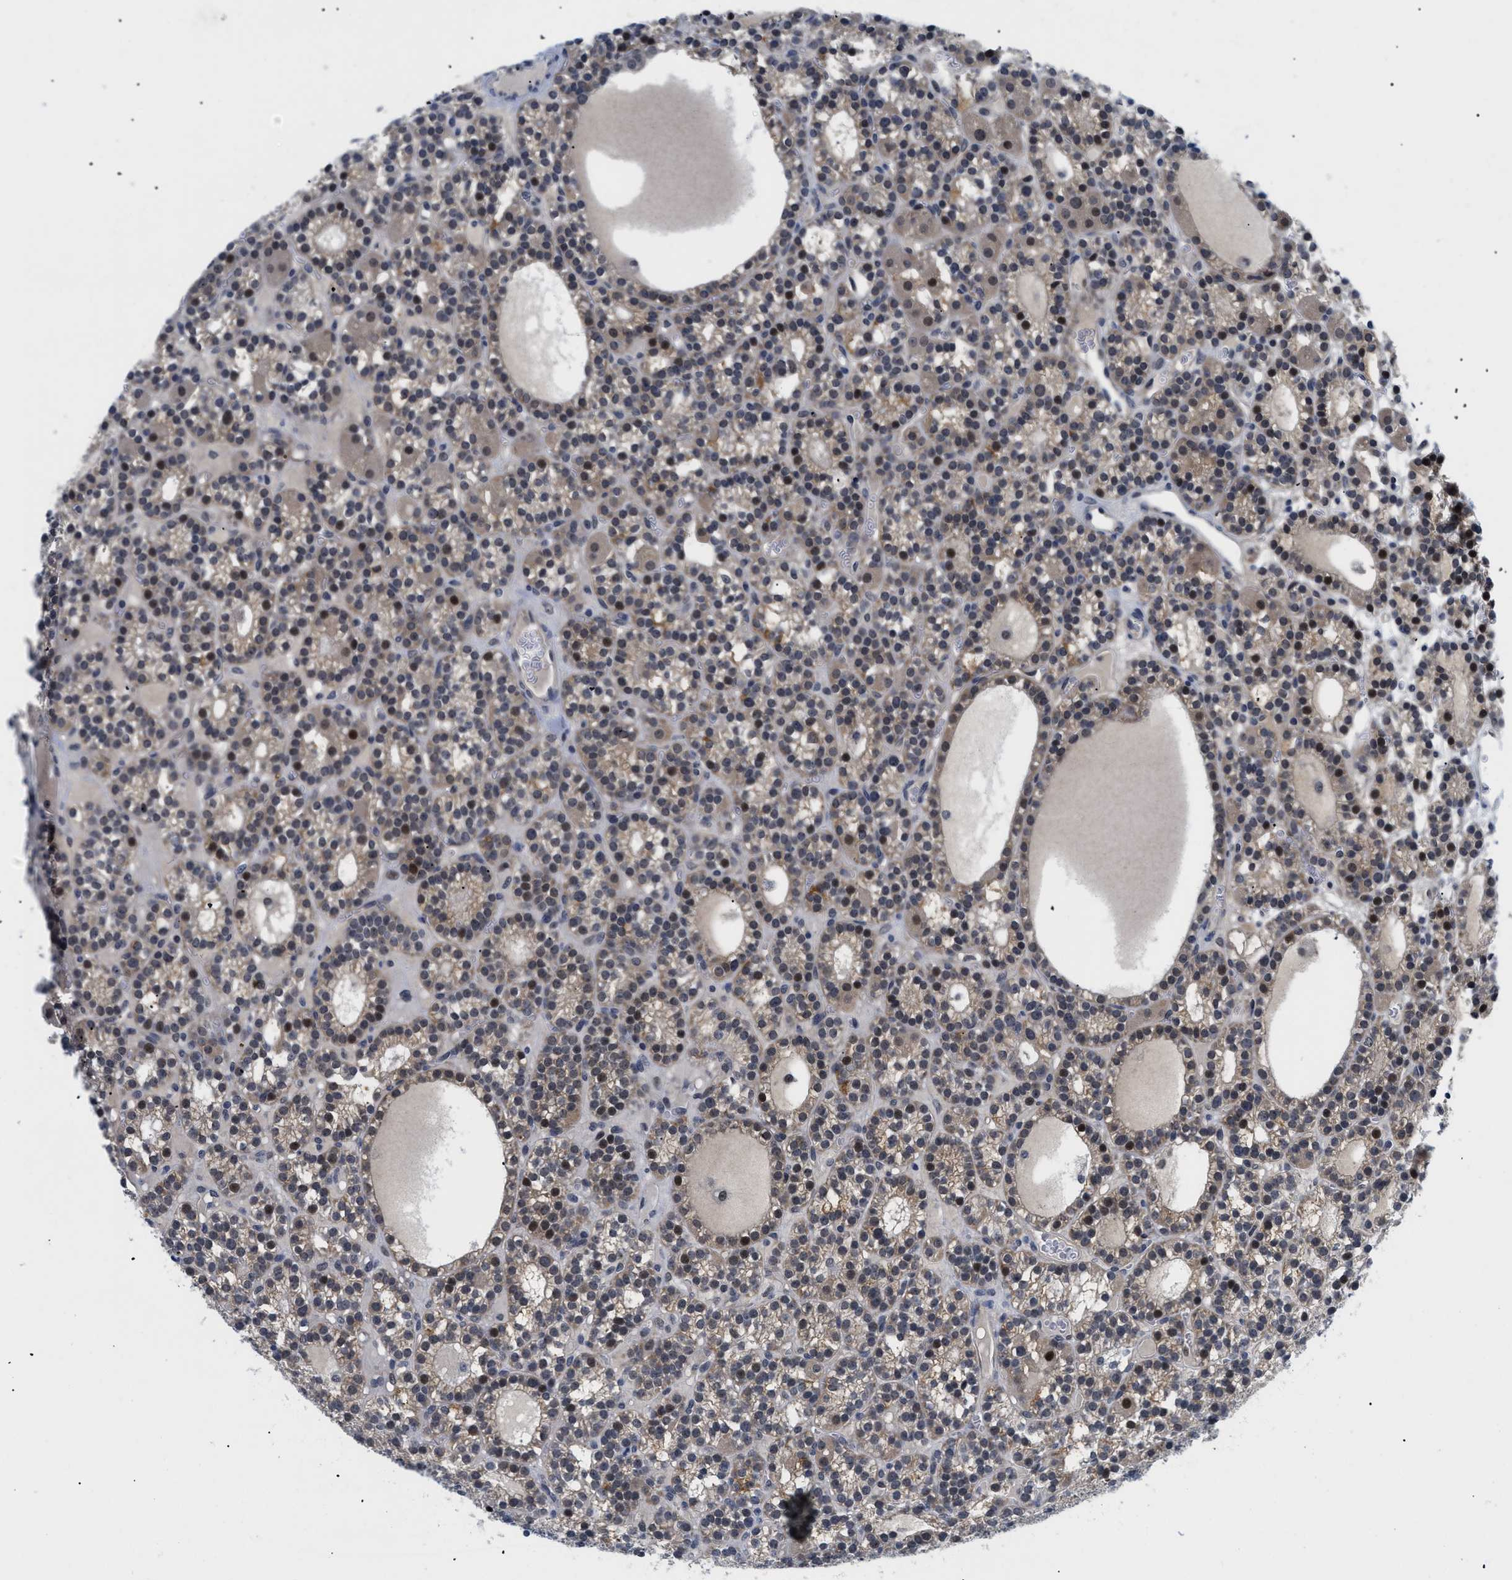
{"staining": {"intensity": "strong", "quantity": "25%-75%", "location": "cytoplasmic/membranous,nuclear"}, "tissue": "parathyroid gland", "cell_type": "Glandular cells", "image_type": "normal", "snomed": [{"axis": "morphology", "description": "Normal tissue, NOS"}, {"axis": "morphology", "description": "Adenoma, NOS"}, {"axis": "topography", "description": "Parathyroid gland"}], "caption": "This image displays IHC staining of normal parathyroid gland, with high strong cytoplasmic/membranous,nuclear staining in approximately 25%-75% of glandular cells.", "gene": "SLC29A2", "patient": {"sex": "female", "age": 58}}